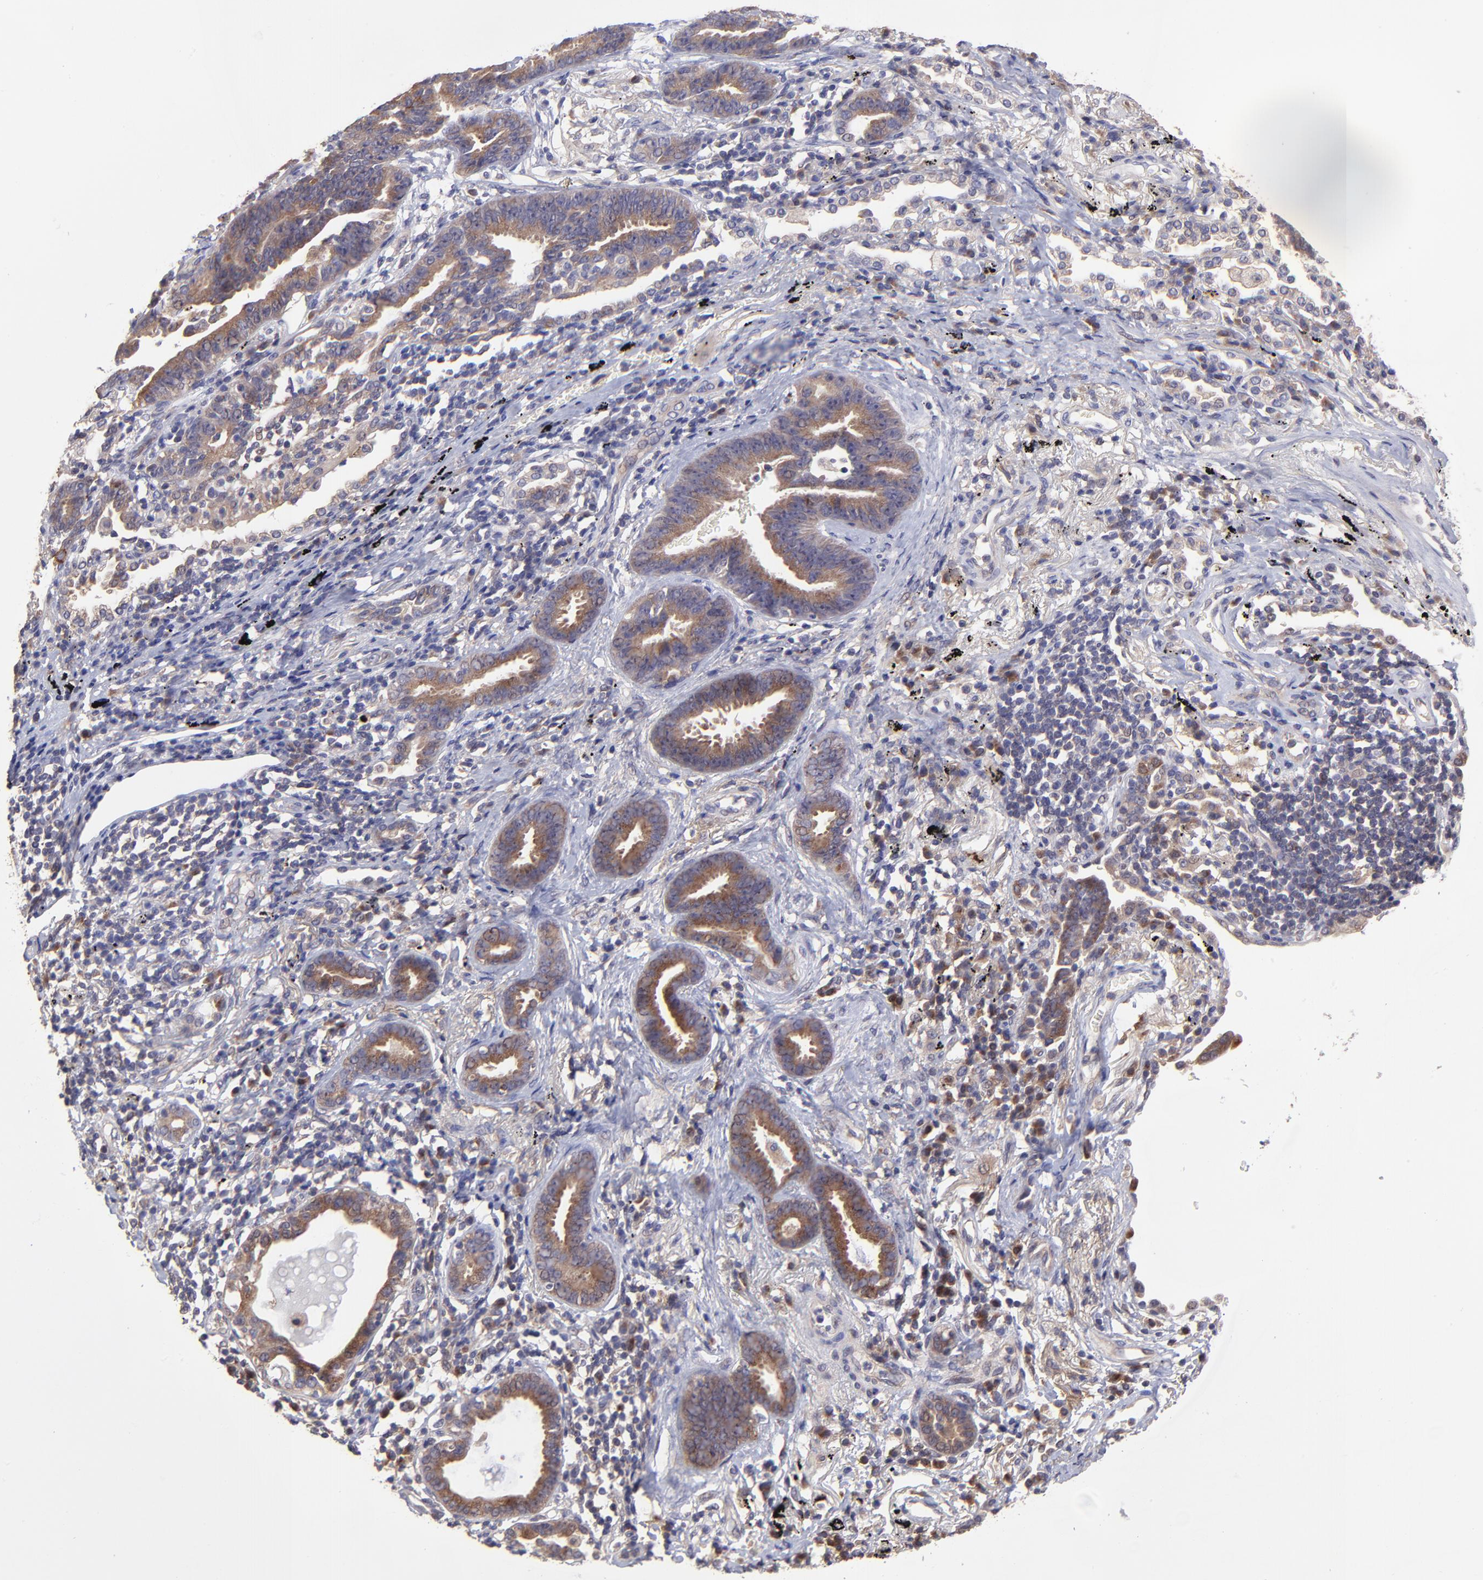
{"staining": {"intensity": "moderate", "quantity": ">75%", "location": "cytoplasmic/membranous"}, "tissue": "lung cancer", "cell_type": "Tumor cells", "image_type": "cancer", "snomed": [{"axis": "morphology", "description": "Adenocarcinoma, NOS"}, {"axis": "topography", "description": "Lung"}], "caption": "A brown stain labels moderate cytoplasmic/membranous staining of a protein in lung cancer tumor cells.", "gene": "NSF", "patient": {"sex": "female", "age": 64}}